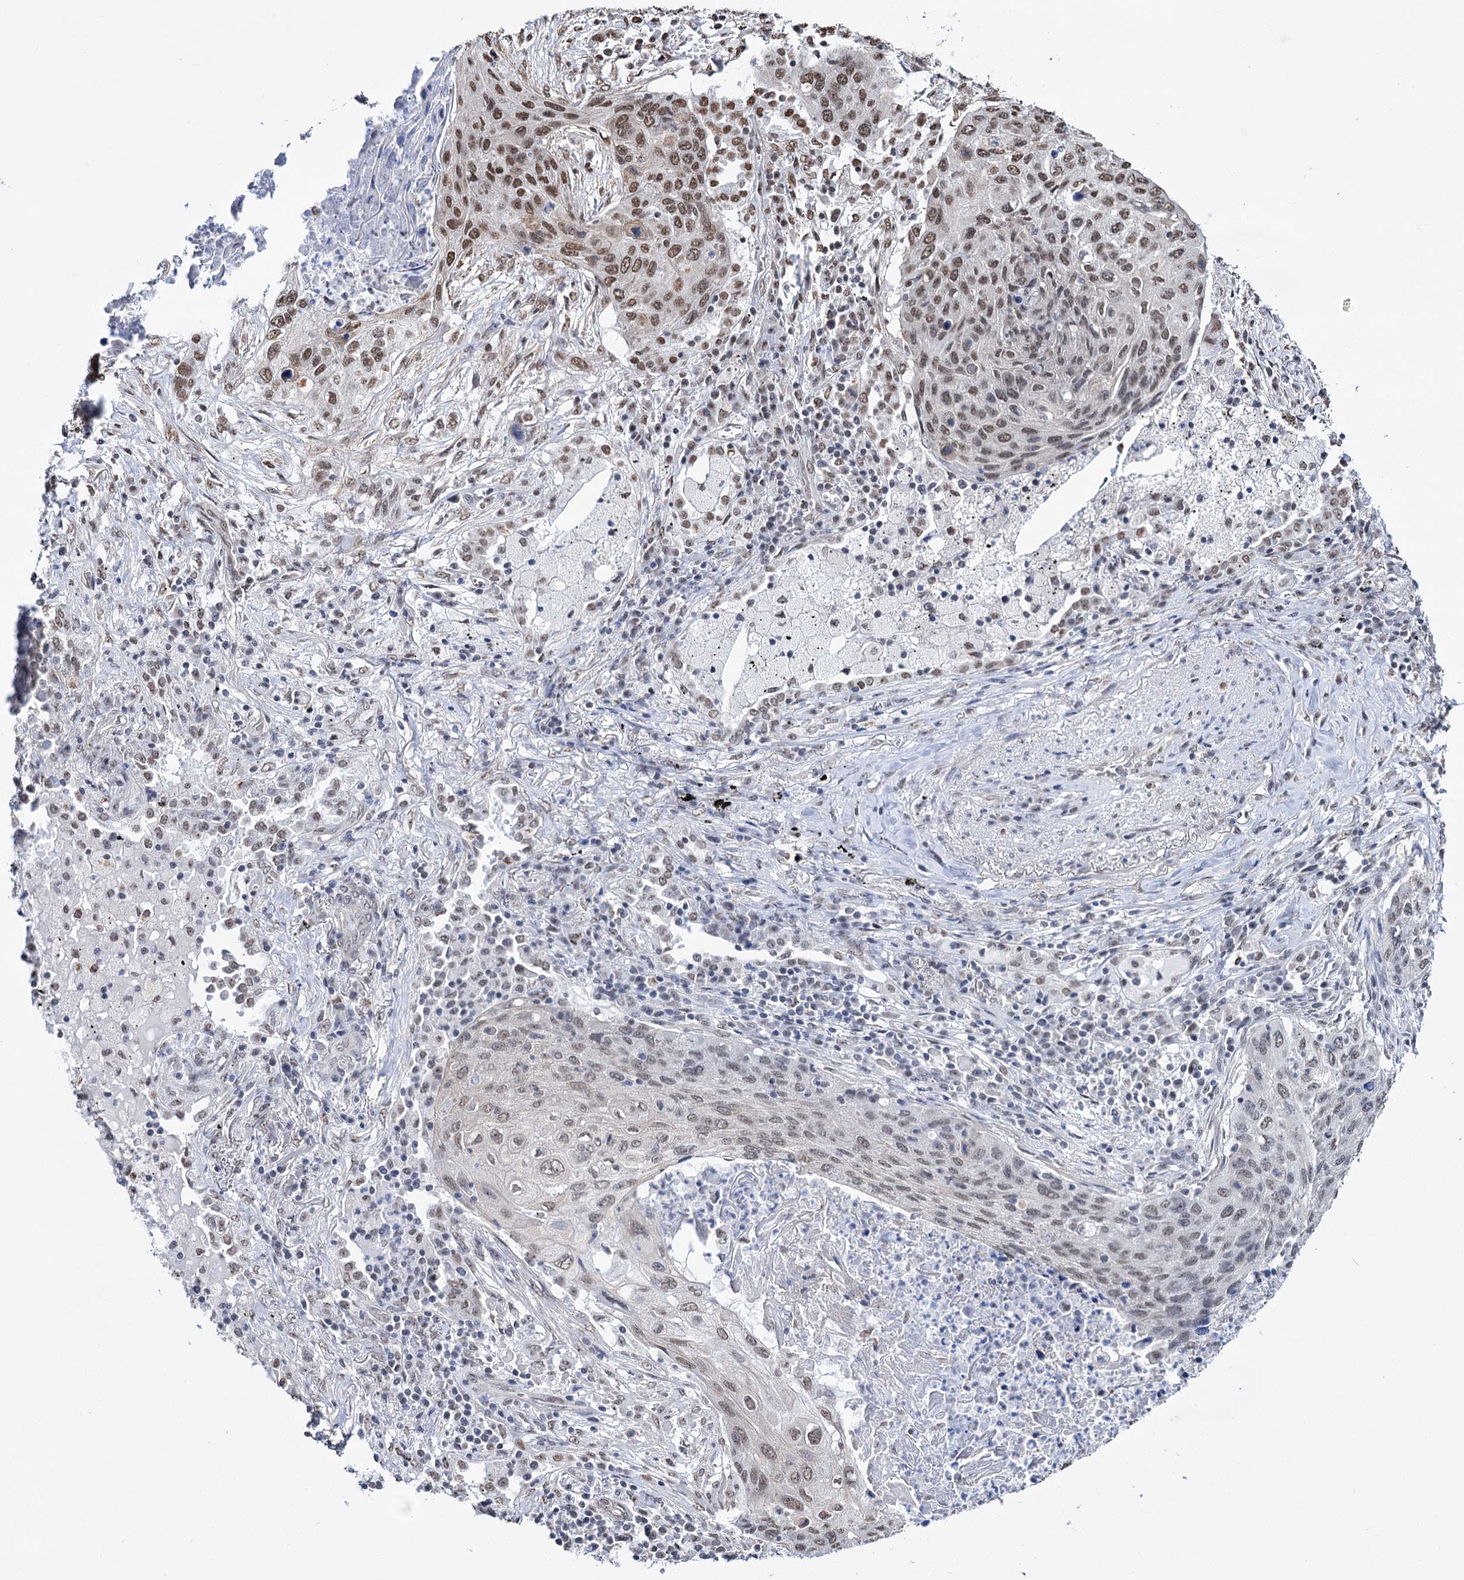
{"staining": {"intensity": "moderate", "quantity": "25%-75%", "location": "nuclear"}, "tissue": "lung cancer", "cell_type": "Tumor cells", "image_type": "cancer", "snomed": [{"axis": "morphology", "description": "Squamous cell carcinoma, NOS"}, {"axis": "topography", "description": "Lung"}], "caption": "Lung squamous cell carcinoma stained with a brown dye displays moderate nuclear positive staining in approximately 25%-75% of tumor cells.", "gene": "ABHD10", "patient": {"sex": "female", "age": 63}}